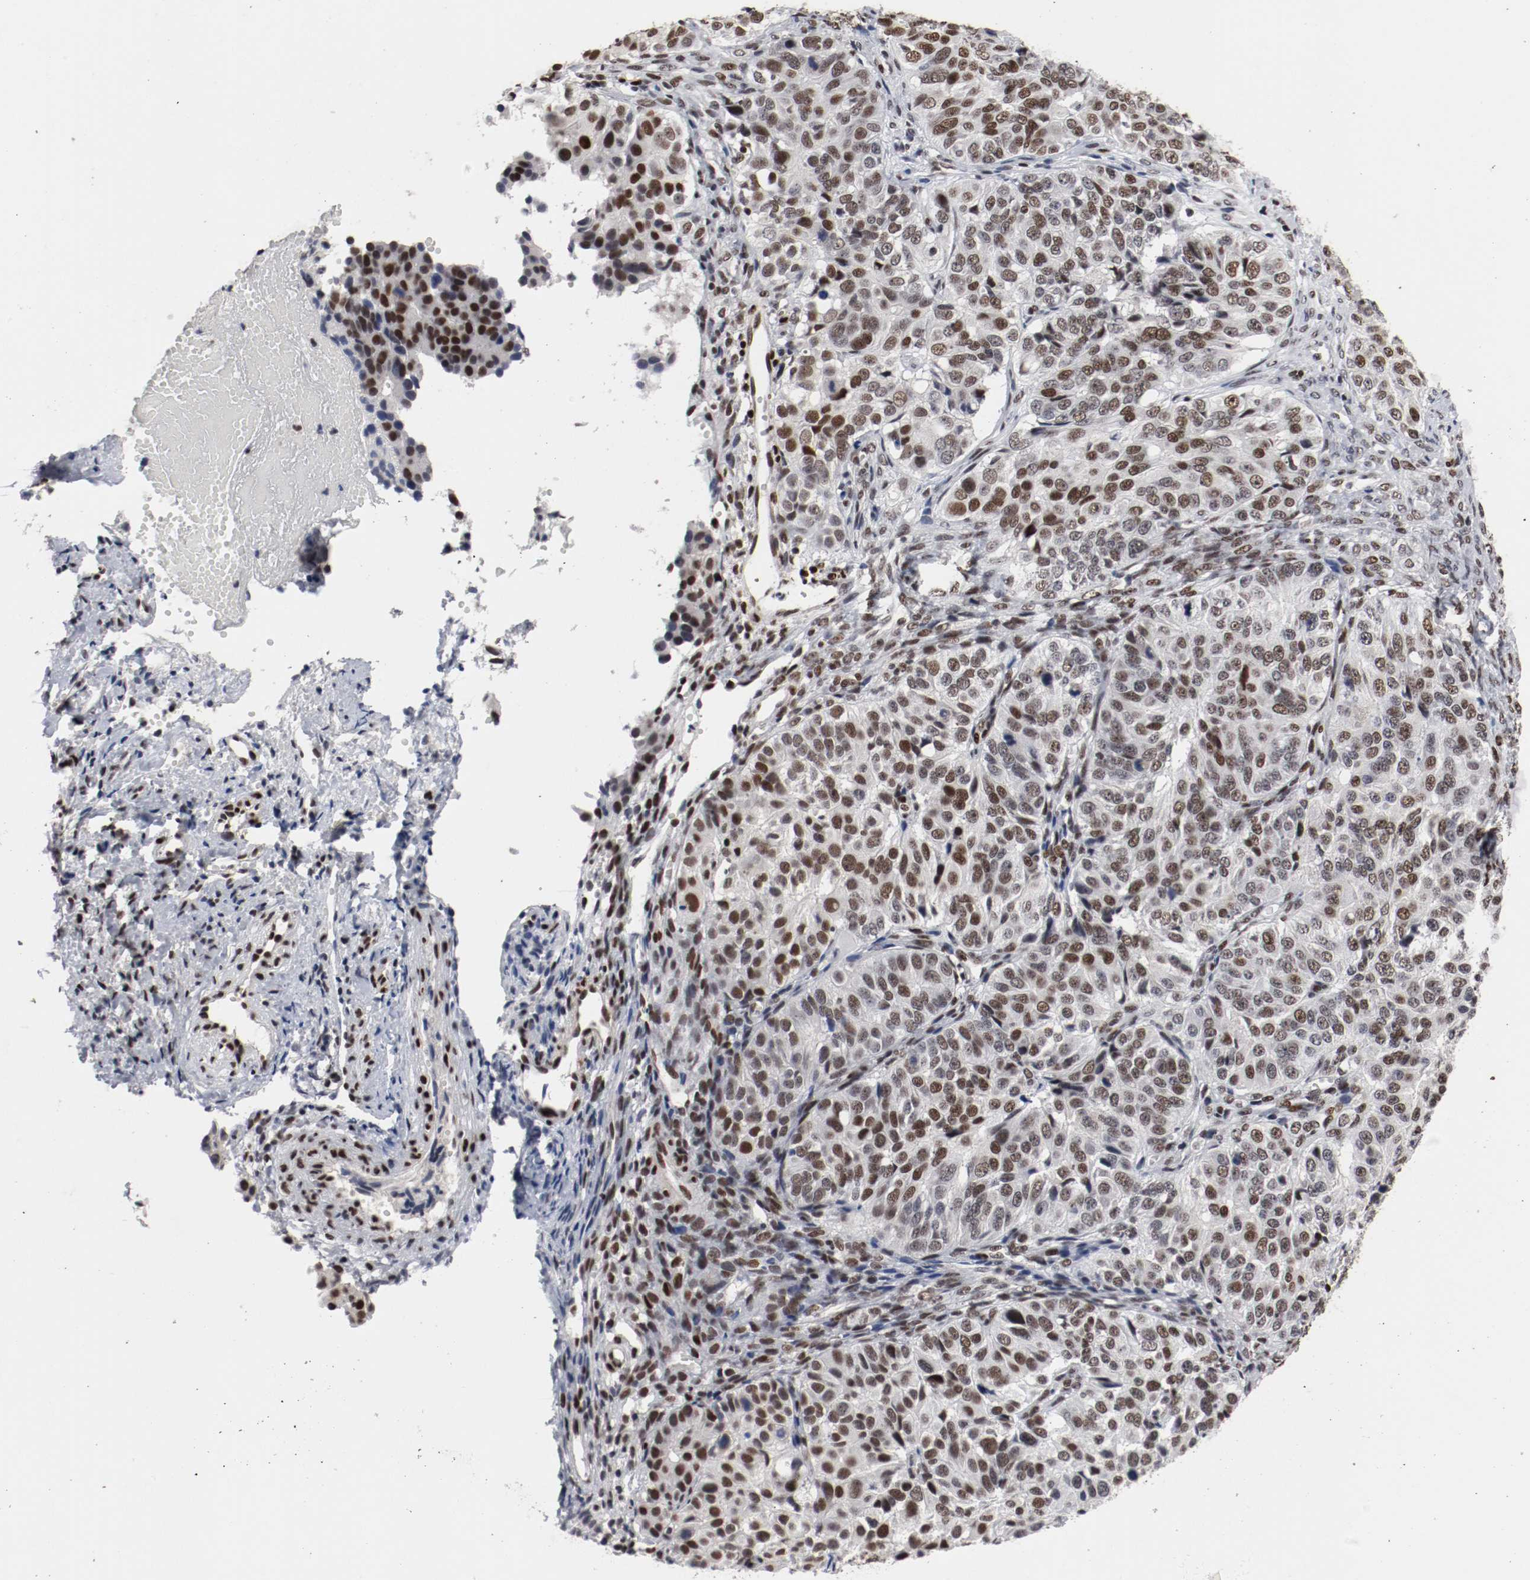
{"staining": {"intensity": "moderate", "quantity": ">75%", "location": "nuclear"}, "tissue": "ovarian cancer", "cell_type": "Tumor cells", "image_type": "cancer", "snomed": [{"axis": "morphology", "description": "Carcinoma, endometroid"}, {"axis": "topography", "description": "Ovary"}], "caption": "Immunohistochemical staining of ovarian cancer exhibits medium levels of moderate nuclear protein positivity in about >75% of tumor cells. The staining is performed using DAB brown chromogen to label protein expression. The nuclei are counter-stained blue using hematoxylin.", "gene": "MEF2D", "patient": {"sex": "female", "age": 51}}